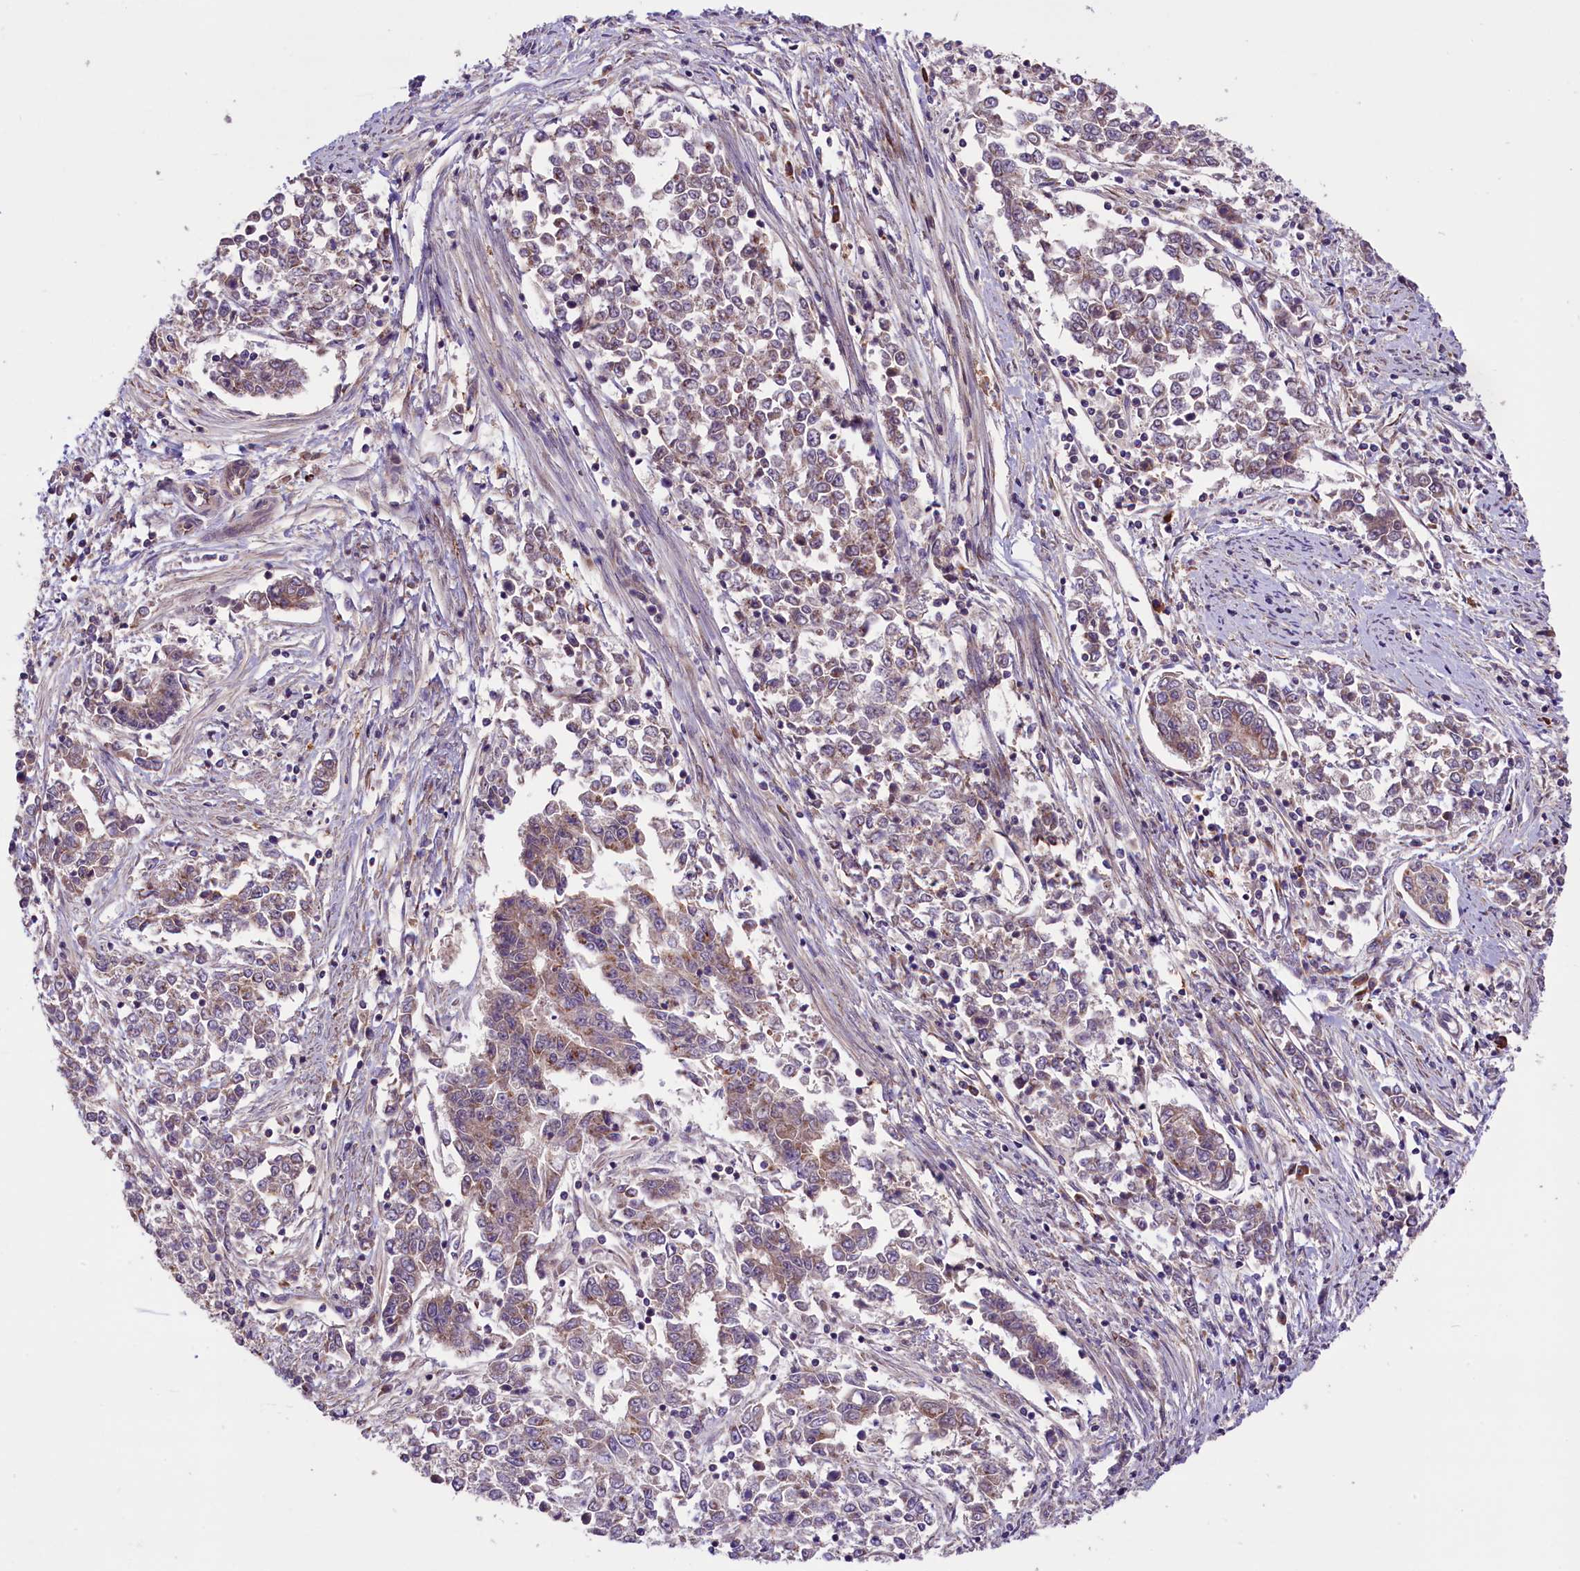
{"staining": {"intensity": "weak", "quantity": "25%-75%", "location": "cytoplasmic/membranous"}, "tissue": "endometrial cancer", "cell_type": "Tumor cells", "image_type": "cancer", "snomed": [{"axis": "morphology", "description": "Adenocarcinoma, NOS"}, {"axis": "topography", "description": "Endometrium"}], "caption": "Tumor cells demonstrate low levels of weak cytoplasmic/membranous expression in about 25%-75% of cells in human adenocarcinoma (endometrial).", "gene": "HDAC5", "patient": {"sex": "female", "age": 50}}